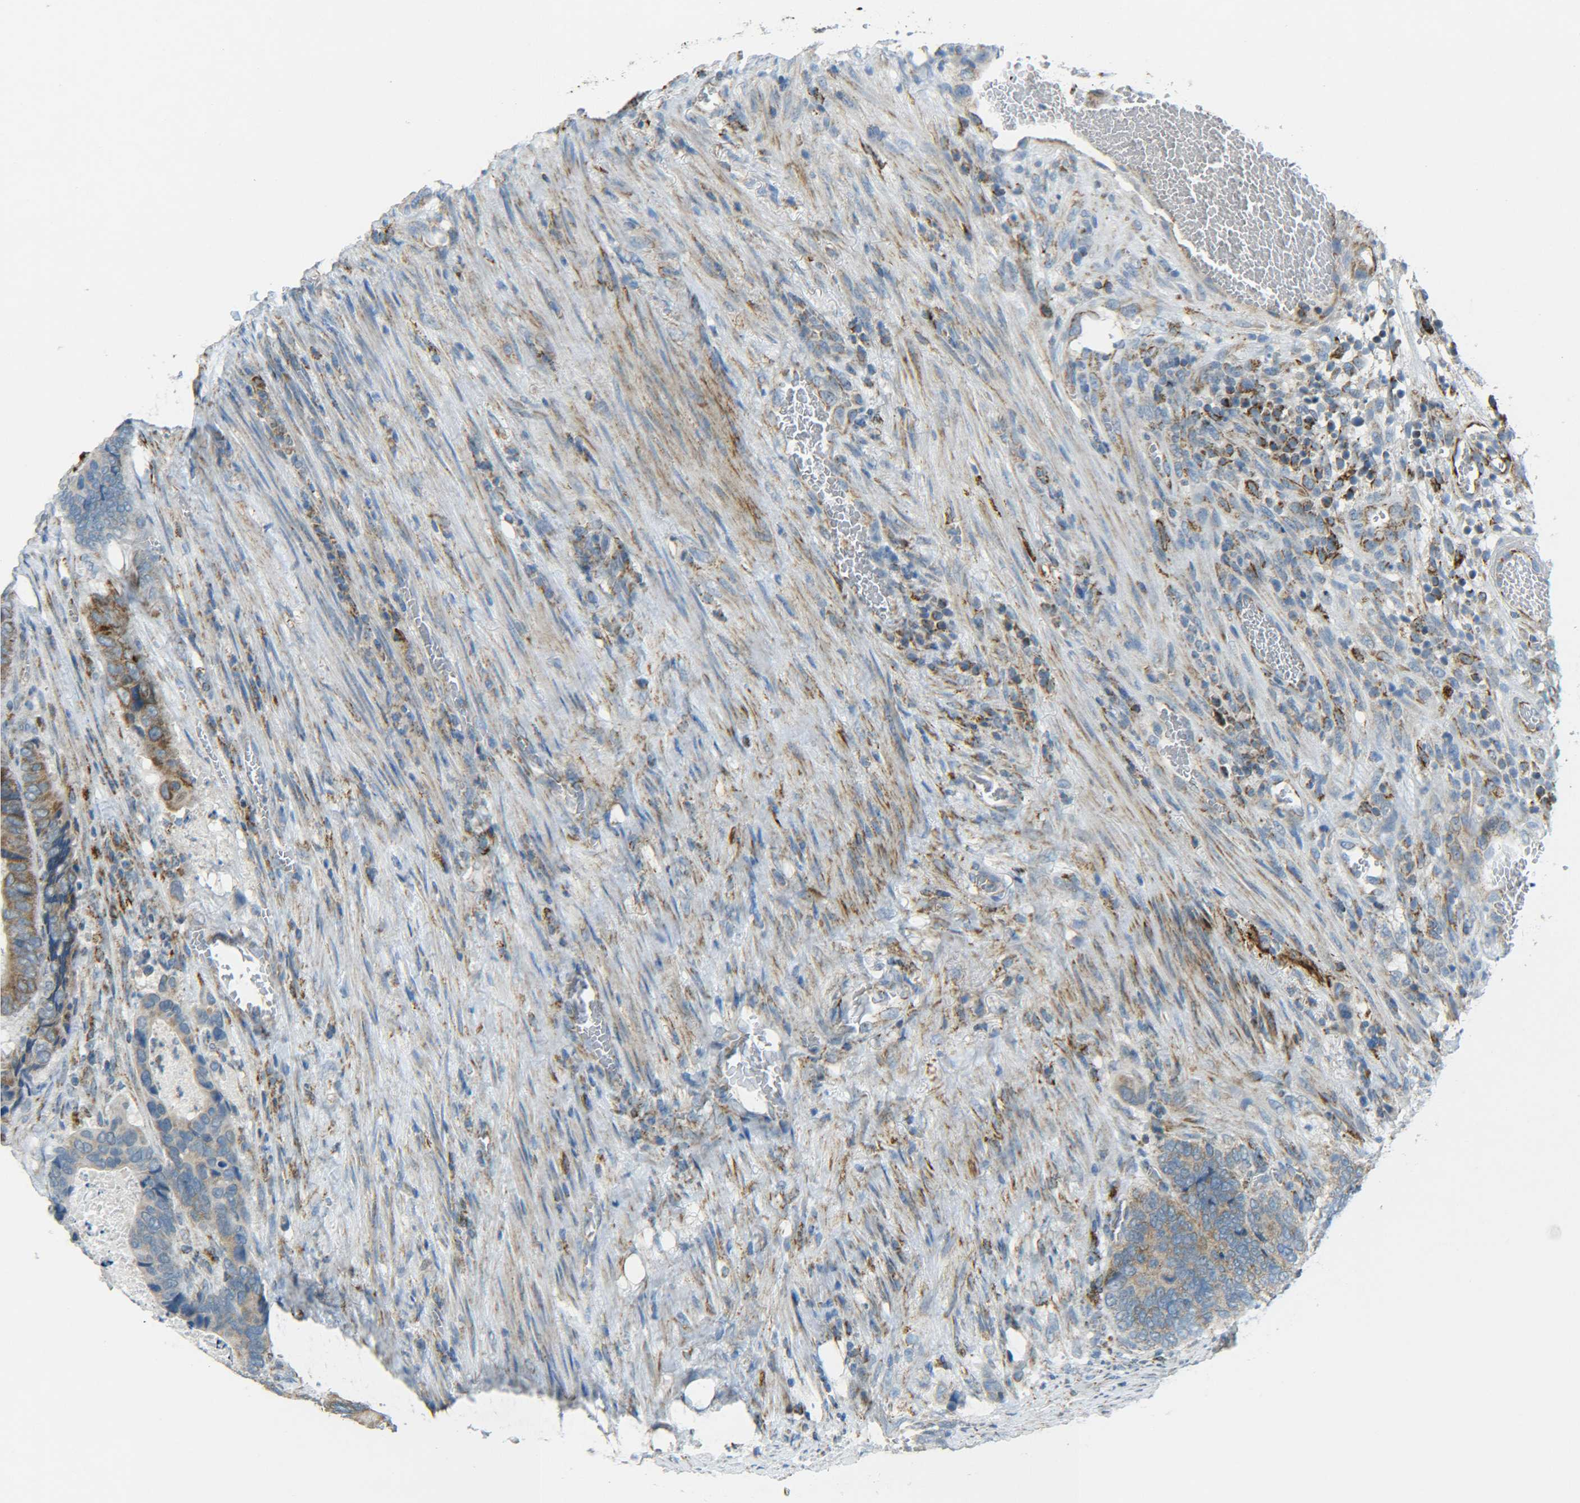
{"staining": {"intensity": "moderate", "quantity": ">75%", "location": "cytoplasmic/membranous"}, "tissue": "colorectal cancer", "cell_type": "Tumor cells", "image_type": "cancer", "snomed": [{"axis": "morphology", "description": "Adenocarcinoma, NOS"}, {"axis": "topography", "description": "Colon"}], "caption": "Immunohistochemistry of colorectal cancer (adenocarcinoma) exhibits medium levels of moderate cytoplasmic/membranous positivity in about >75% of tumor cells.", "gene": "CYB5R1", "patient": {"sex": "male", "age": 72}}